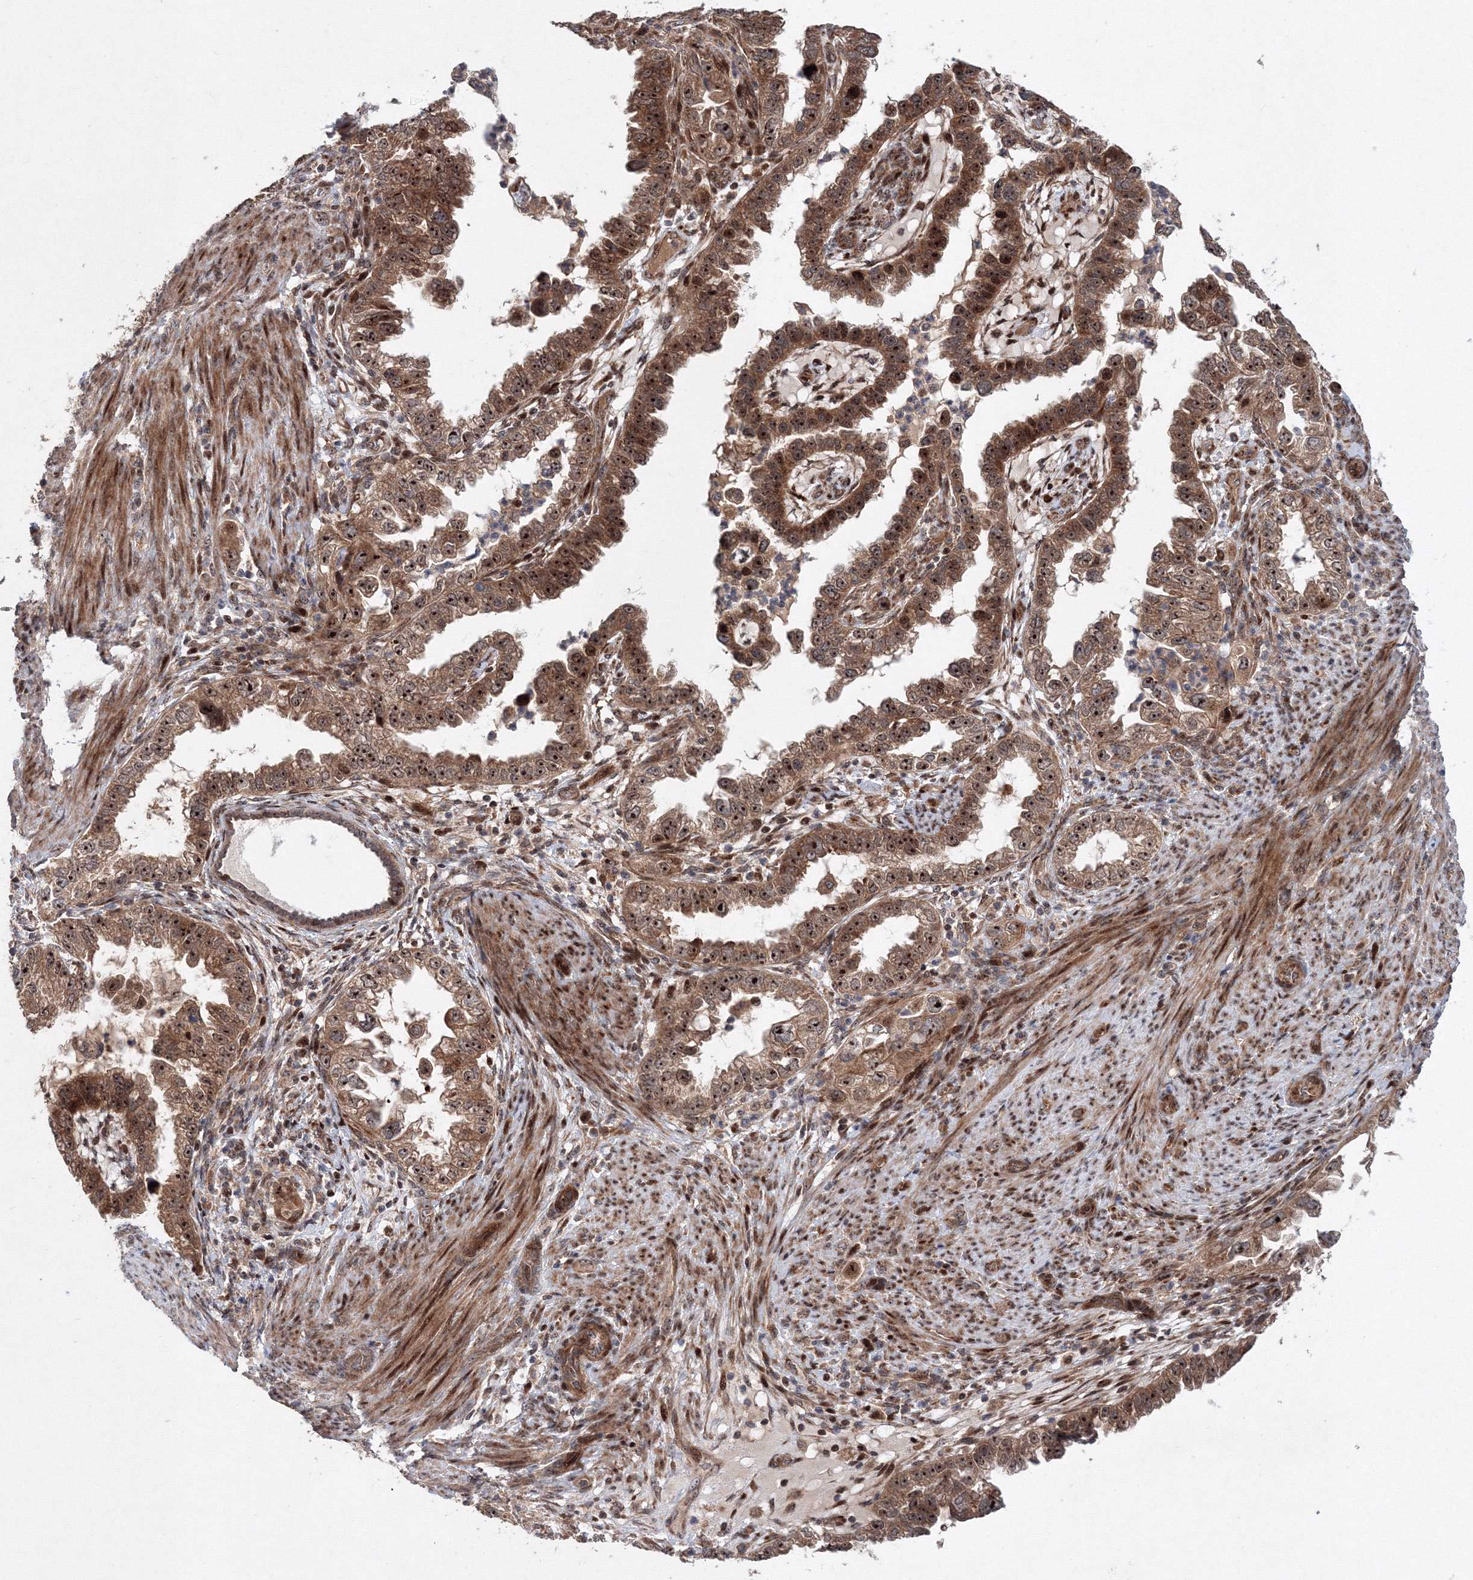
{"staining": {"intensity": "moderate", "quantity": ">75%", "location": "cytoplasmic/membranous,nuclear"}, "tissue": "endometrial cancer", "cell_type": "Tumor cells", "image_type": "cancer", "snomed": [{"axis": "morphology", "description": "Adenocarcinoma, NOS"}, {"axis": "topography", "description": "Endometrium"}], "caption": "The image demonstrates staining of endometrial adenocarcinoma, revealing moderate cytoplasmic/membranous and nuclear protein positivity (brown color) within tumor cells. Nuclei are stained in blue.", "gene": "ANKAR", "patient": {"sex": "female", "age": 85}}